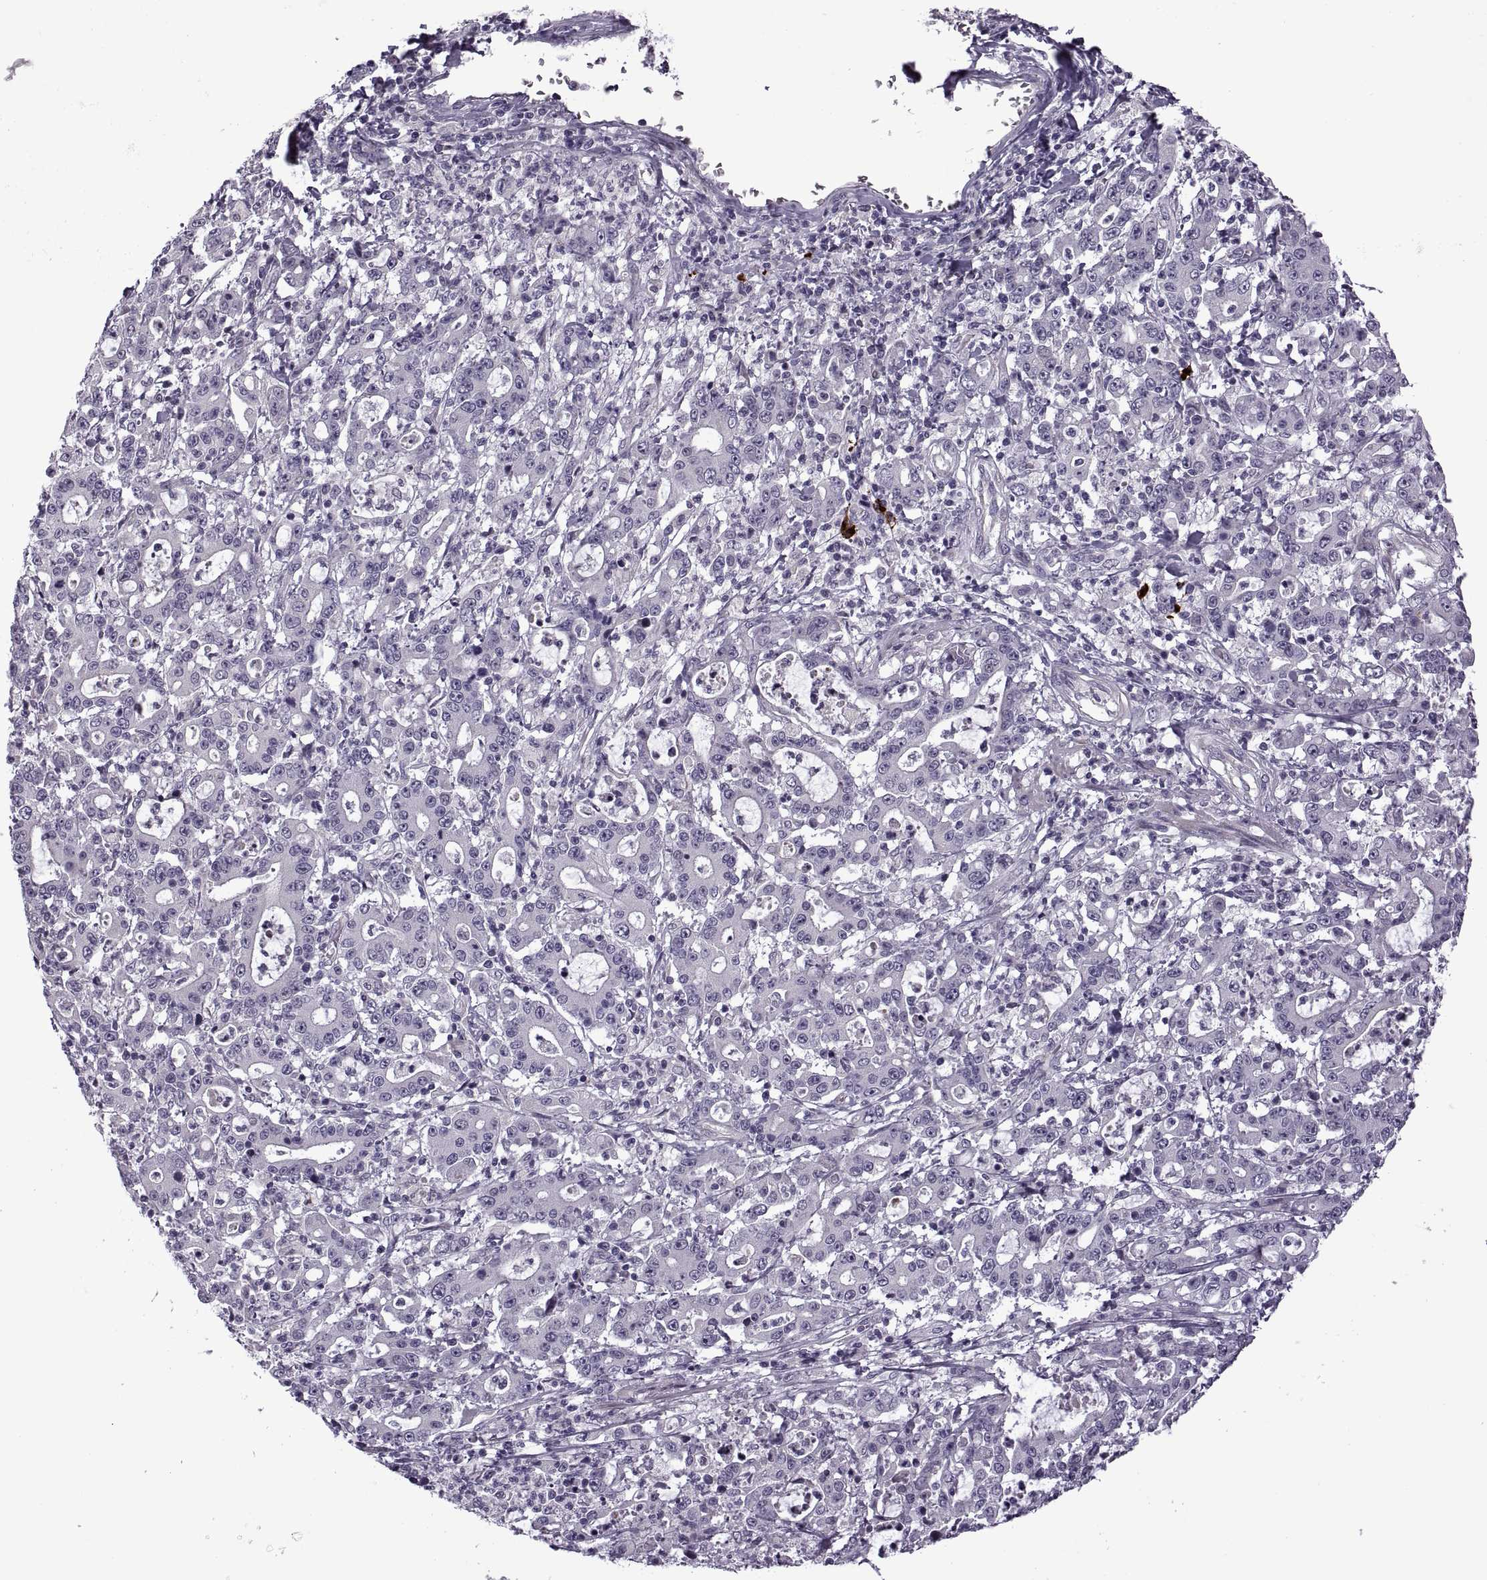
{"staining": {"intensity": "negative", "quantity": "none", "location": "none"}, "tissue": "stomach cancer", "cell_type": "Tumor cells", "image_type": "cancer", "snomed": [{"axis": "morphology", "description": "Adenocarcinoma, NOS"}, {"axis": "topography", "description": "Stomach, upper"}], "caption": "A high-resolution micrograph shows IHC staining of stomach cancer, which exhibits no significant positivity in tumor cells. The staining was performed using DAB (3,3'-diaminobenzidine) to visualize the protein expression in brown, while the nuclei were stained in blue with hematoxylin (Magnification: 20x).", "gene": "RIPK4", "patient": {"sex": "male", "age": 68}}